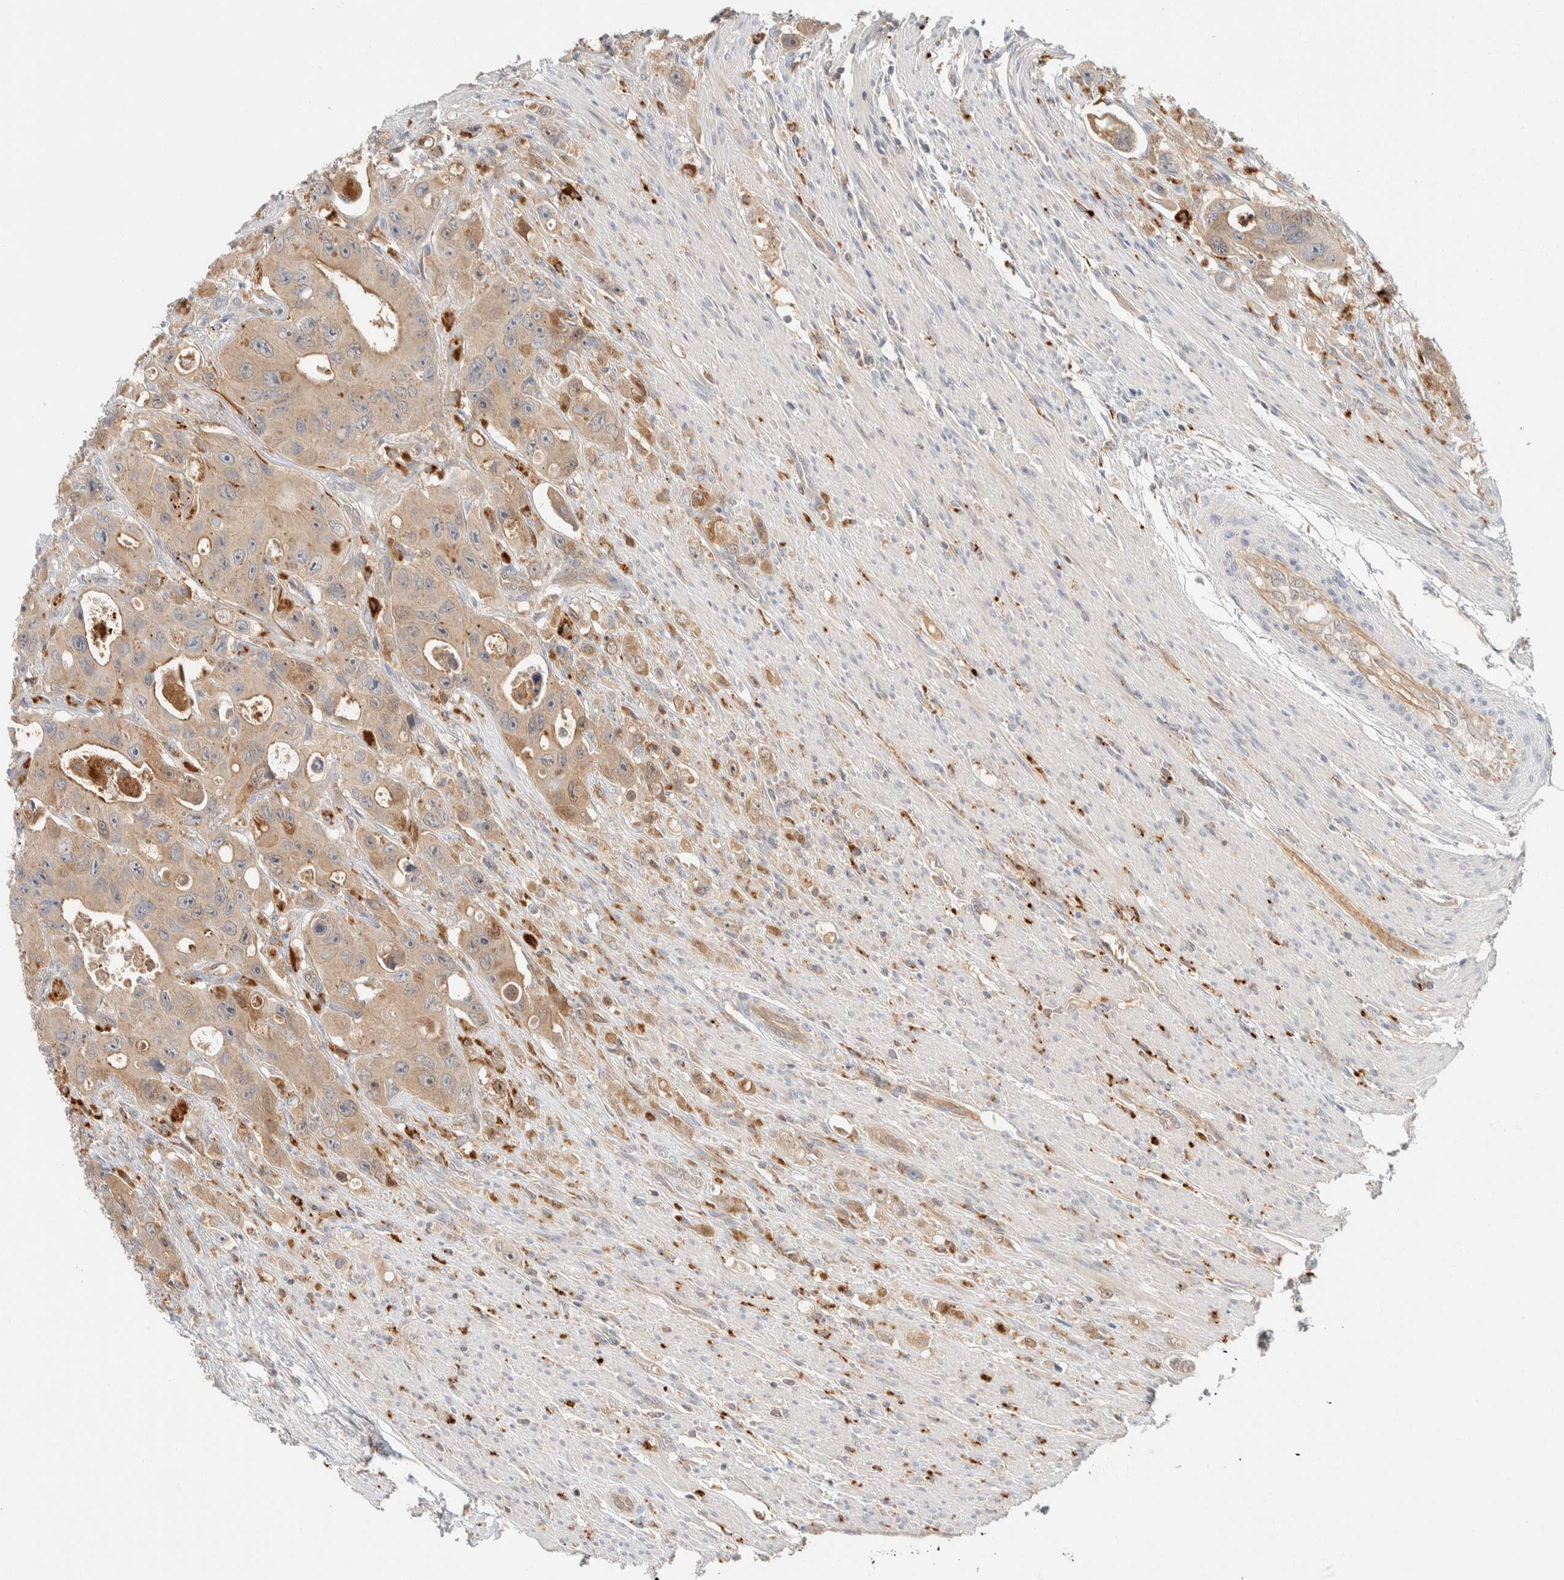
{"staining": {"intensity": "moderate", "quantity": ">75%", "location": "cytoplasmic/membranous"}, "tissue": "colorectal cancer", "cell_type": "Tumor cells", "image_type": "cancer", "snomed": [{"axis": "morphology", "description": "Adenocarcinoma, NOS"}, {"axis": "topography", "description": "Colon"}], "caption": "Moderate cytoplasmic/membranous positivity for a protein is appreciated in about >75% of tumor cells of colorectal cancer (adenocarcinoma) using IHC.", "gene": "GCLM", "patient": {"sex": "female", "age": 46}}